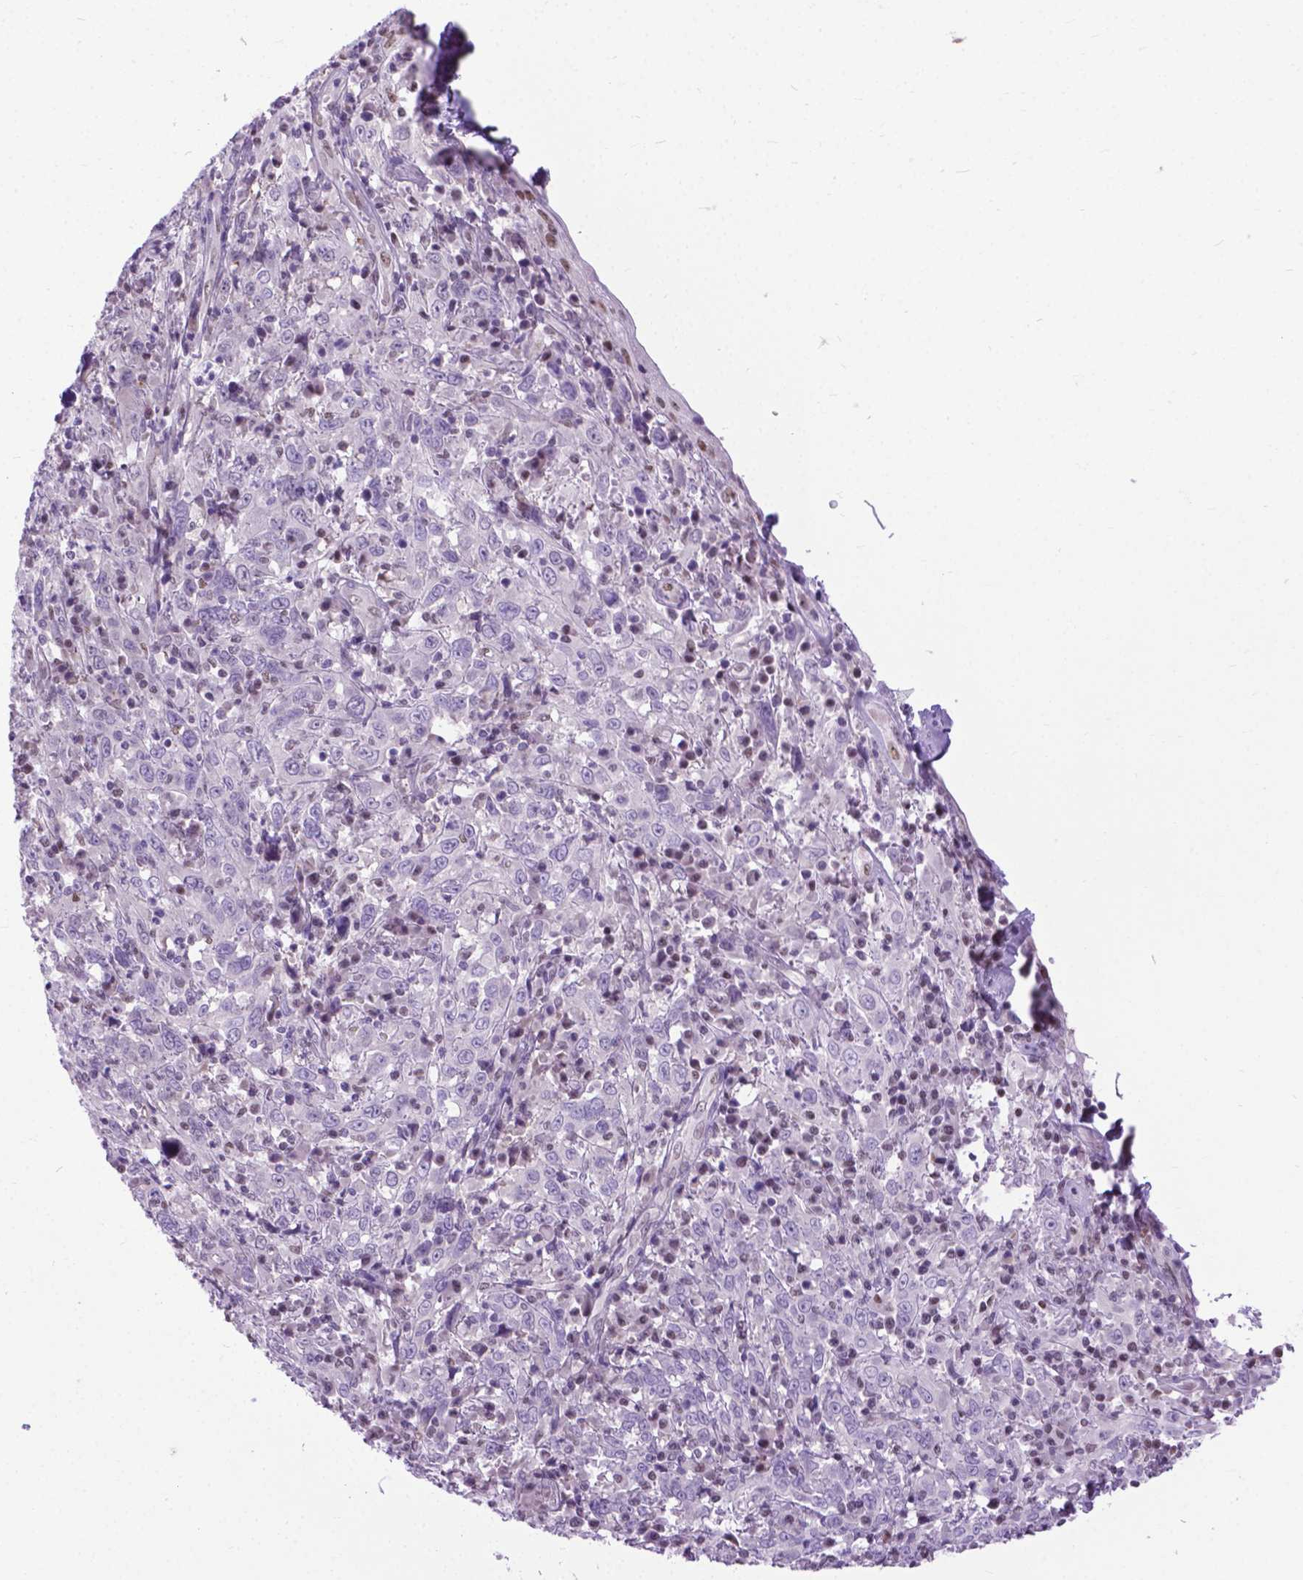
{"staining": {"intensity": "negative", "quantity": "none", "location": "none"}, "tissue": "cervical cancer", "cell_type": "Tumor cells", "image_type": "cancer", "snomed": [{"axis": "morphology", "description": "Squamous cell carcinoma, NOS"}, {"axis": "topography", "description": "Cervix"}], "caption": "Immunohistochemical staining of human cervical squamous cell carcinoma displays no significant staining in tumor cells.", "gene": "APCDD1L", "patient": {"sex": "female", "age": 46}}